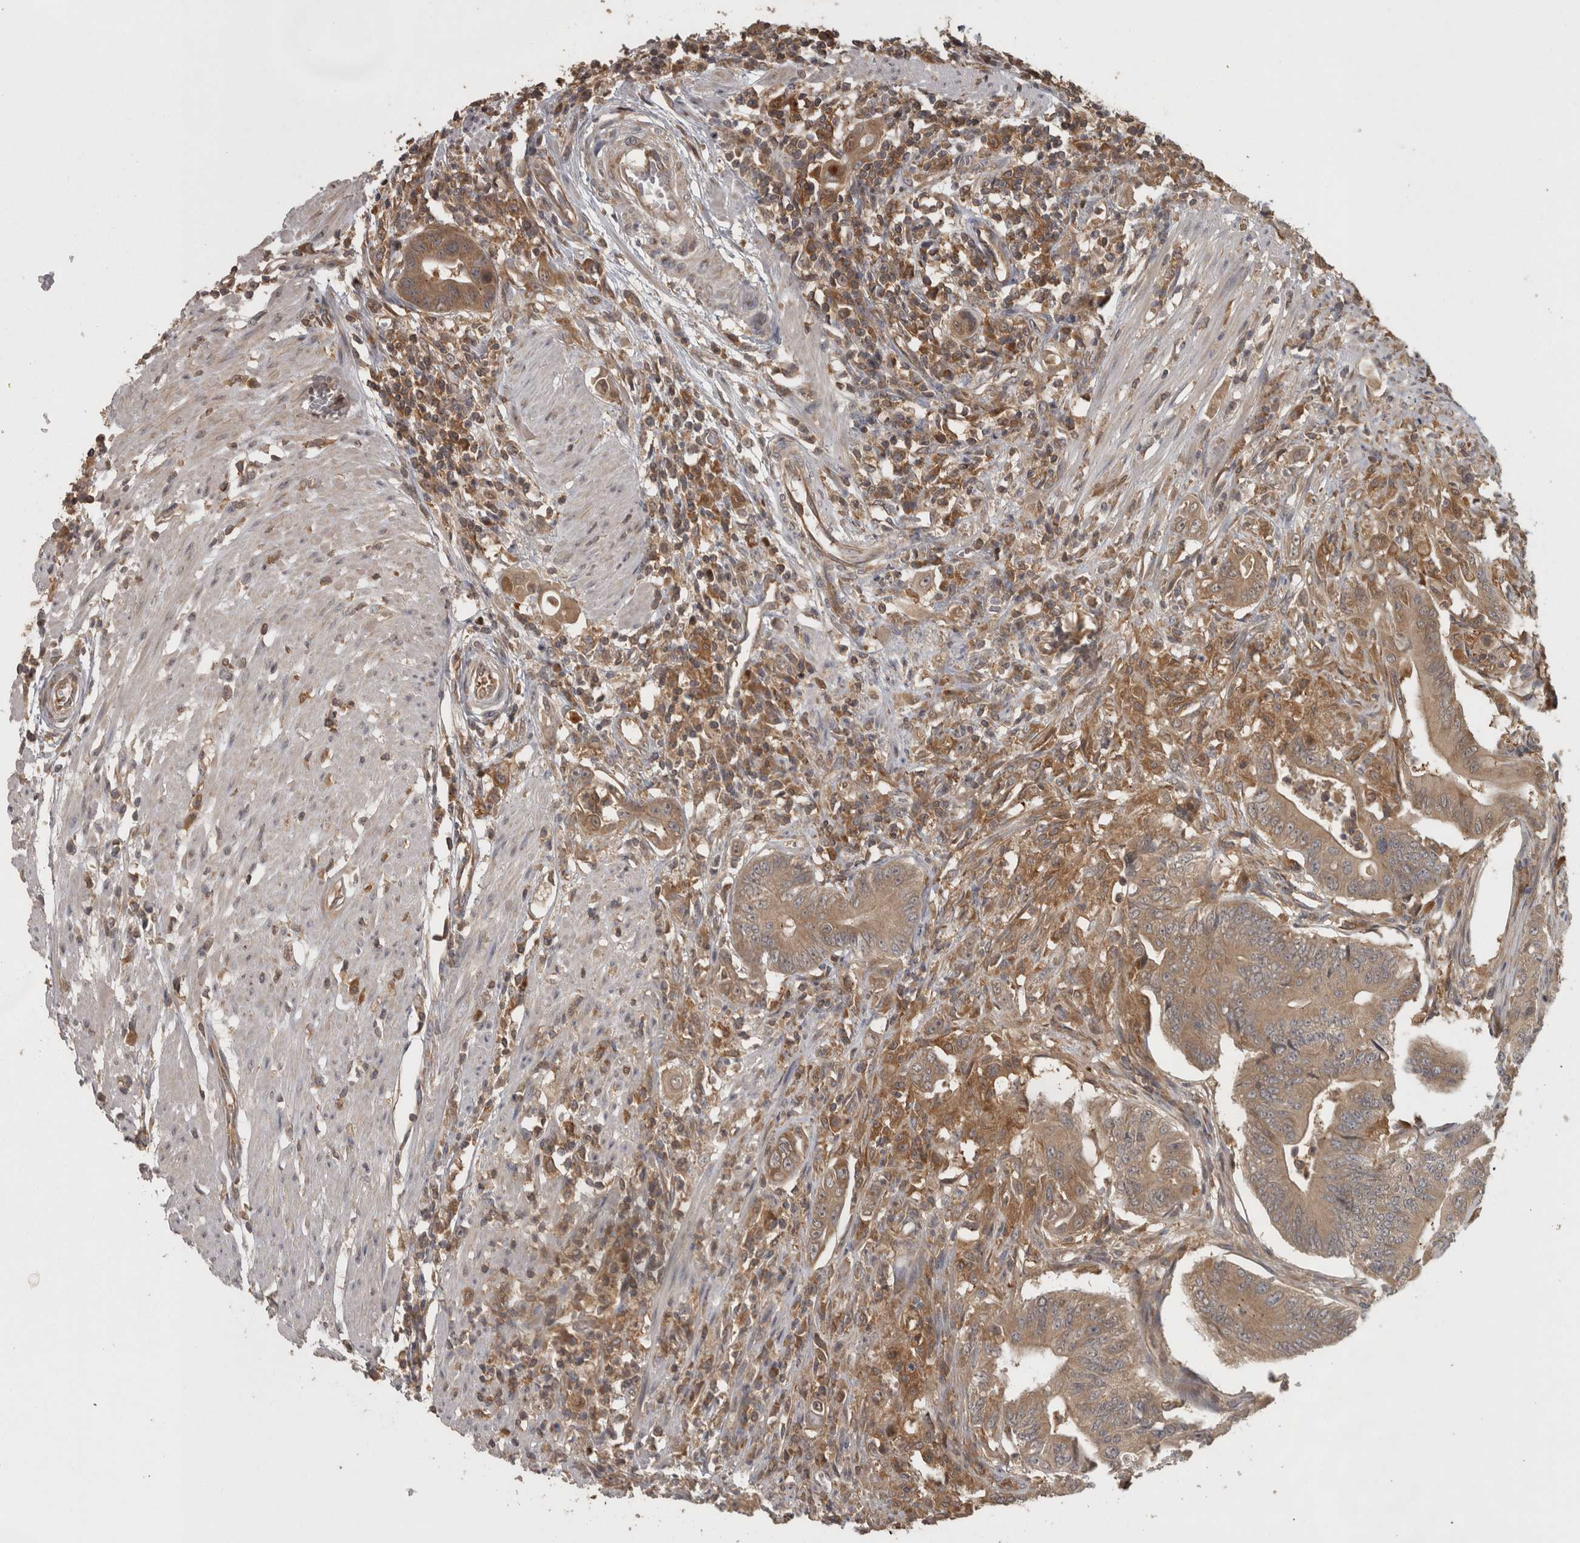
{"staining": {"intensity": "moderate", "quantity": ">75%", "location": "cytoplasmic/membranous"}, "tissue": "colorectal cancer", "cell_type": "Tumor cells", "image_type": "cancer", "snomed": [{"axis": "morphology", "description": "Adenoma, NOS"}, {"axis": "morphology", "description": "Adenocarcinoma, NOS"}, {"axis": "topography", "description": "Colon"}], "caption": "Protein expression analysis of colorectal adenoma reveals moderate cytoplasmic/membranous positivity in approximately >75% of tumor cells.", "gene": "MICU3", "patient": {"sex": "male", "age": 79}}